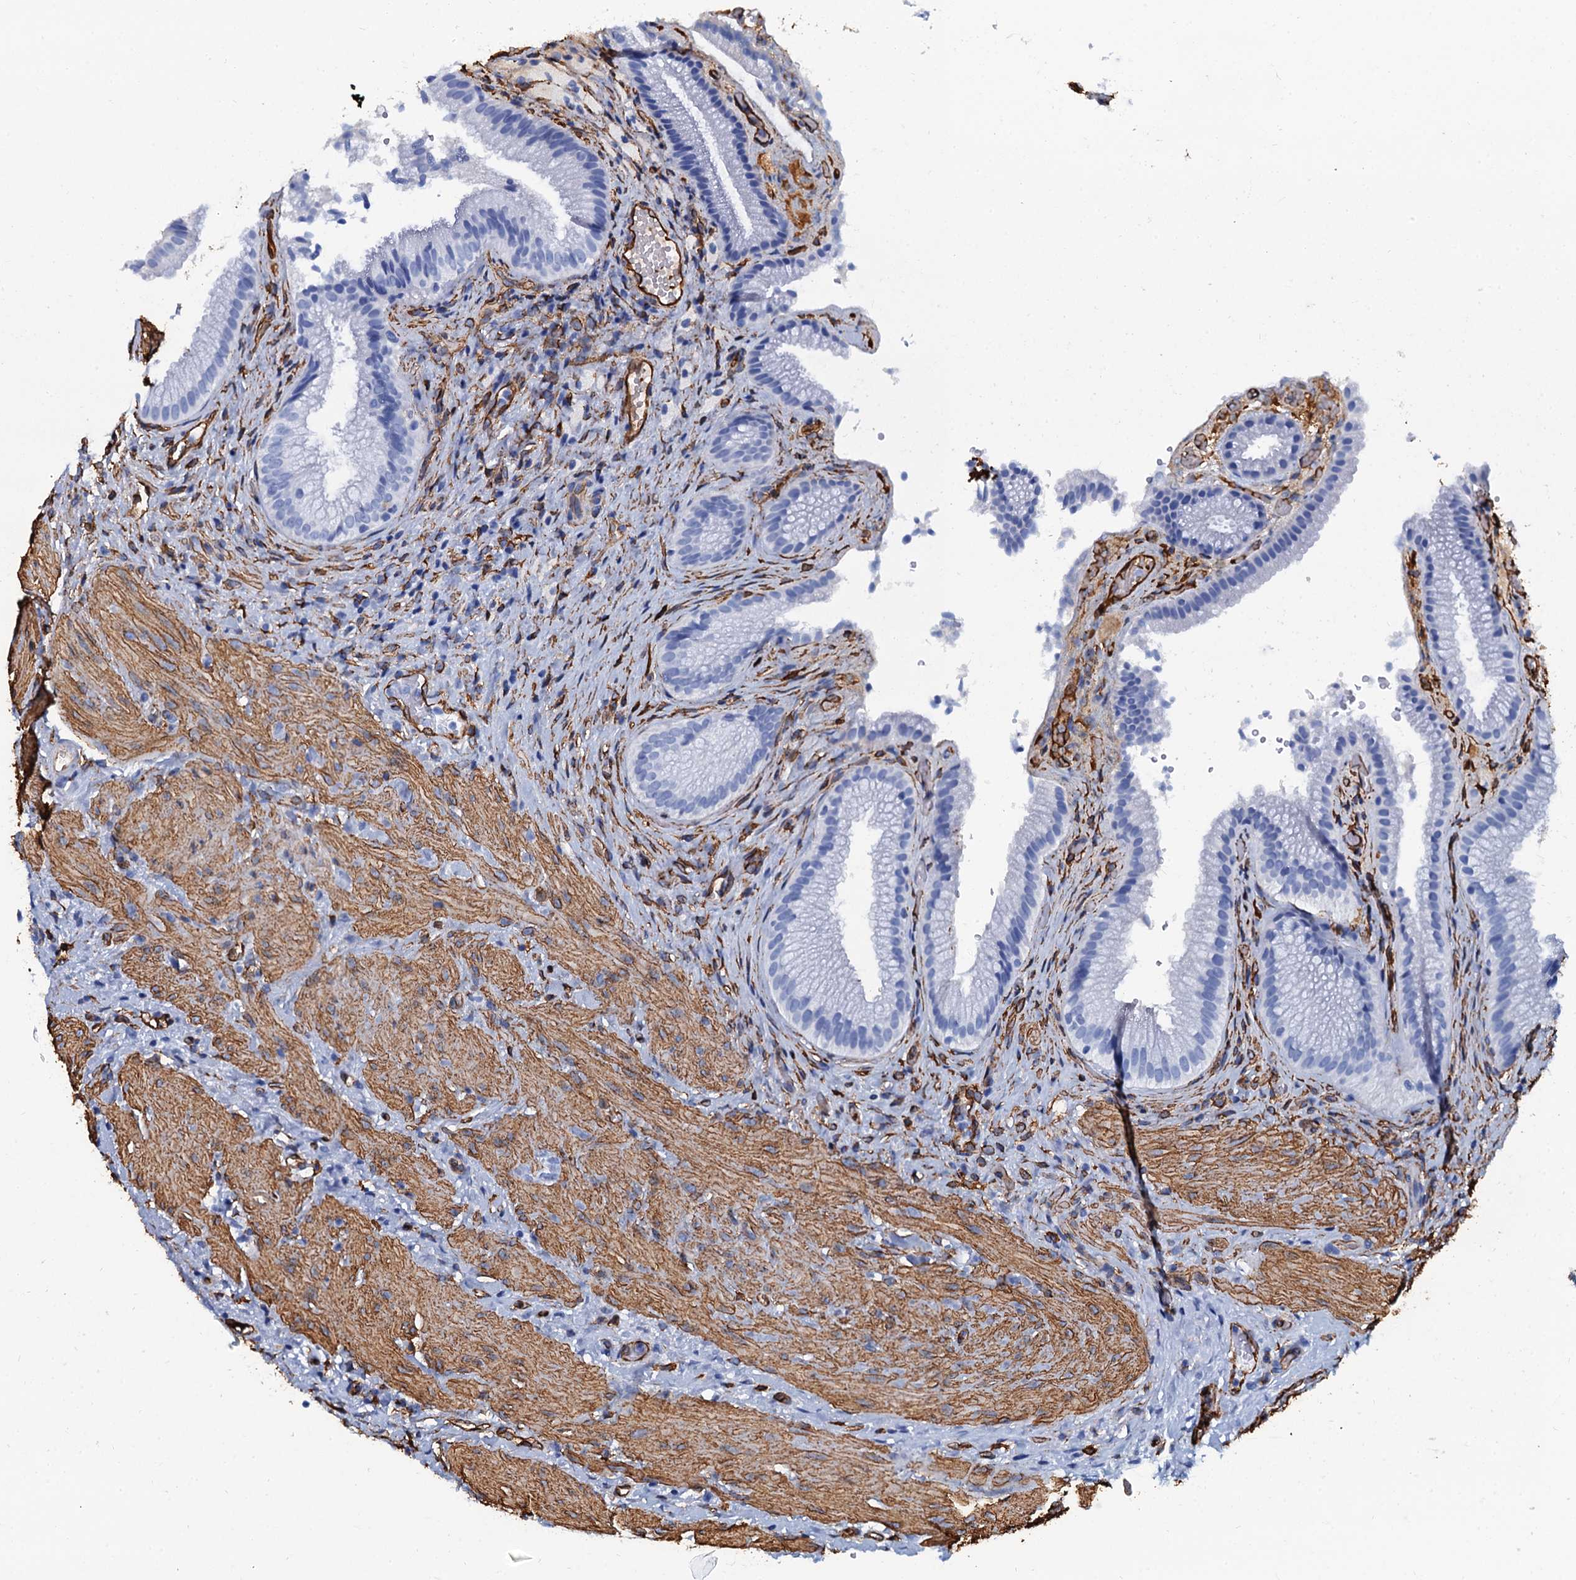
{"staining": {"intensity": "negative", "quantity": "none", "location": "none"}, "tissue": "gallbladder", "cell_type": "Glandular cells", "image_type": "normal", "snomed": [{"axis": "morphology", "description": "Normal tissue, NOS"}, {"axis": "morphology", "description": "Inflammation, NOS"}, {"axis": "topography", "description": "Gallbladder"}], "caption": "The image demonstrates no staining of glandular cells in benign gallbladder.", "gene": "CAVIN2", "patient": {"sex": "male", "age": 51}}